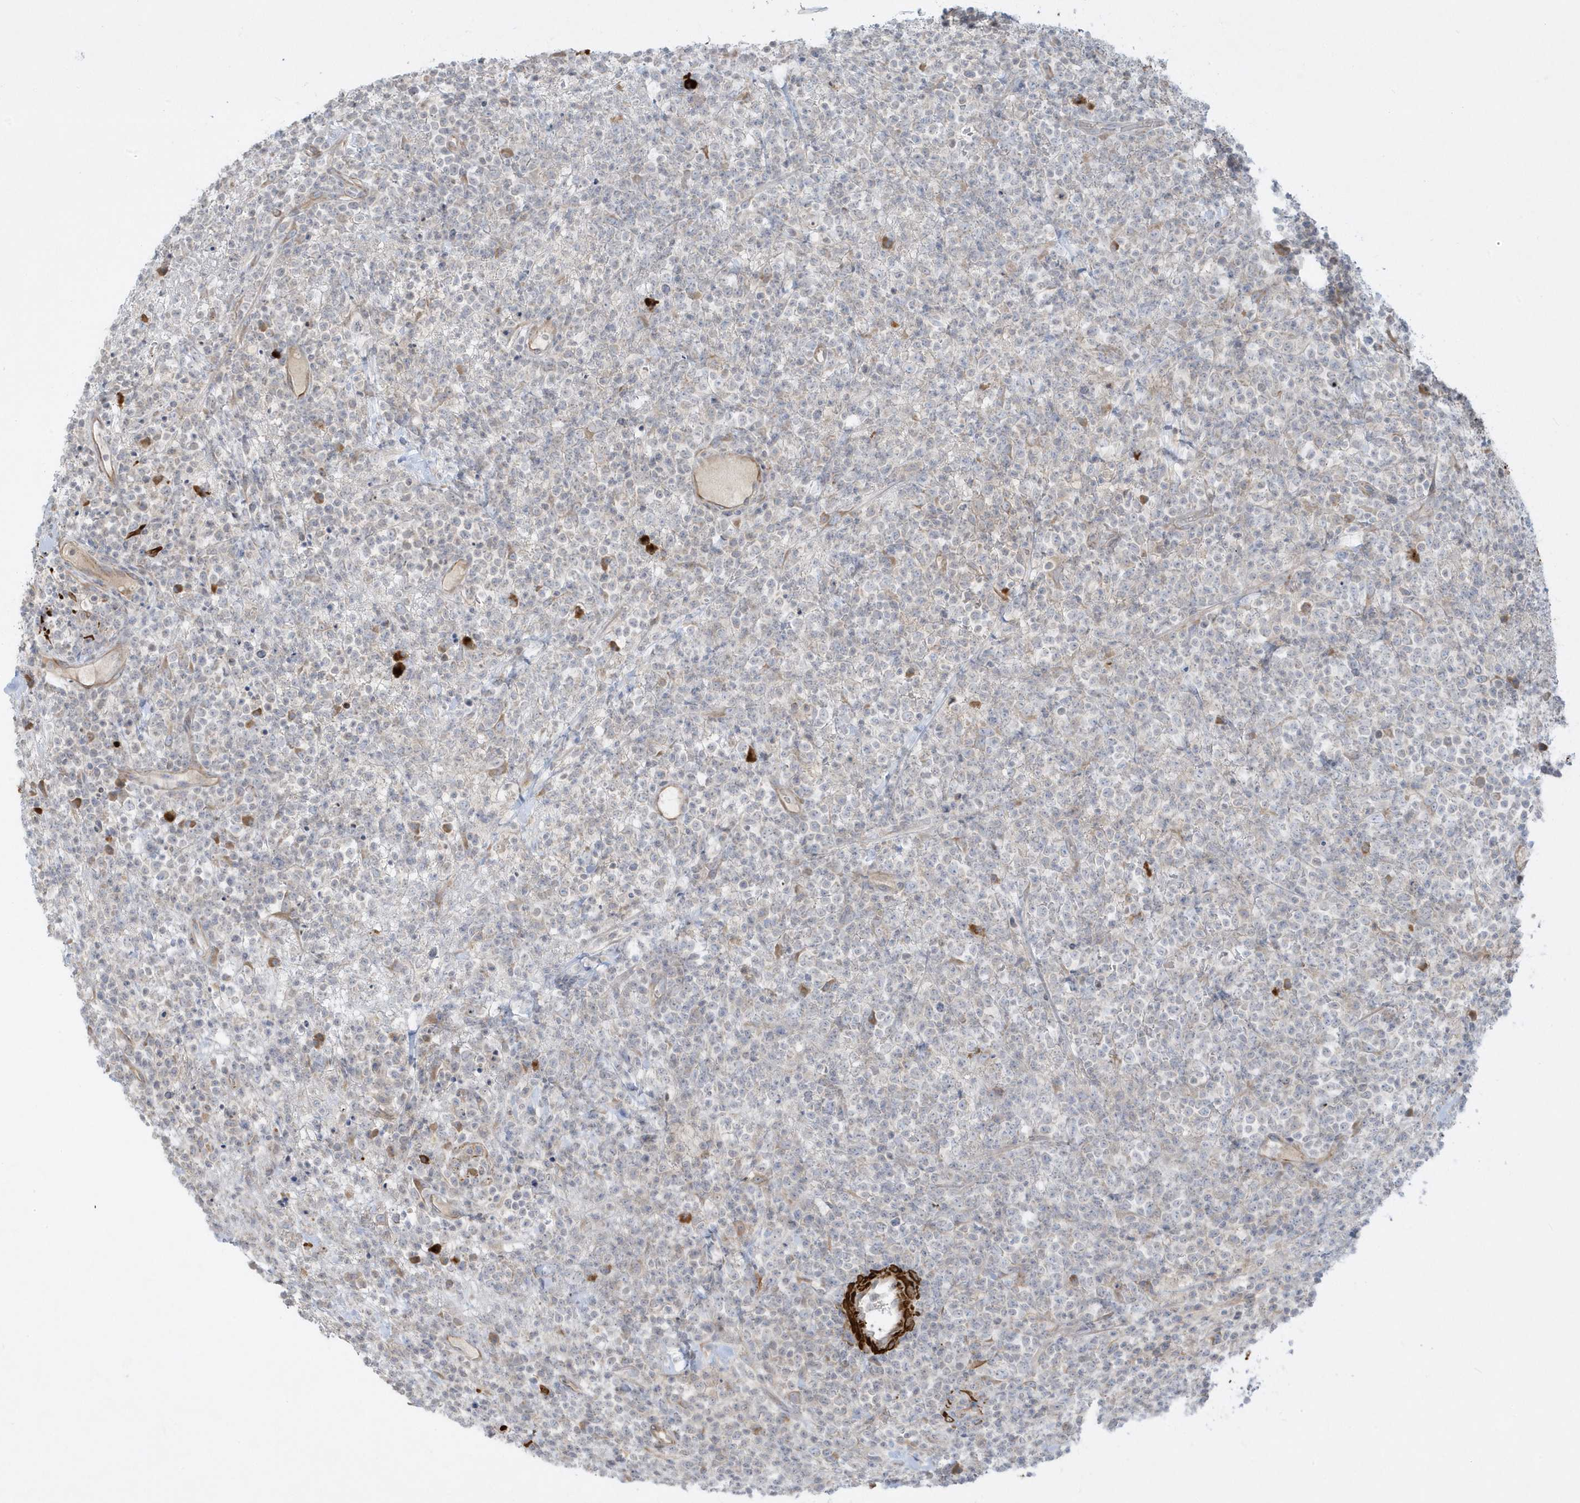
{"staining": {"intensity": "negative", "quantity": "none", "location": "none"}, "tissue": "lymphoma", "cell_type": "Tumor cells", "image_type": "cancer", "snomed": [{"axis": "morphology", "description": "Malignant lymphoma, non-Hodgkin's type, High grade"}, {"axis": "topography", "description": "Colon"}], "caption": "Immunohistochemistry of lymphoma demonstrates no expression in tumor cells.", "gene": "THADA", "patient": {"sex": "female", "age": 53}}